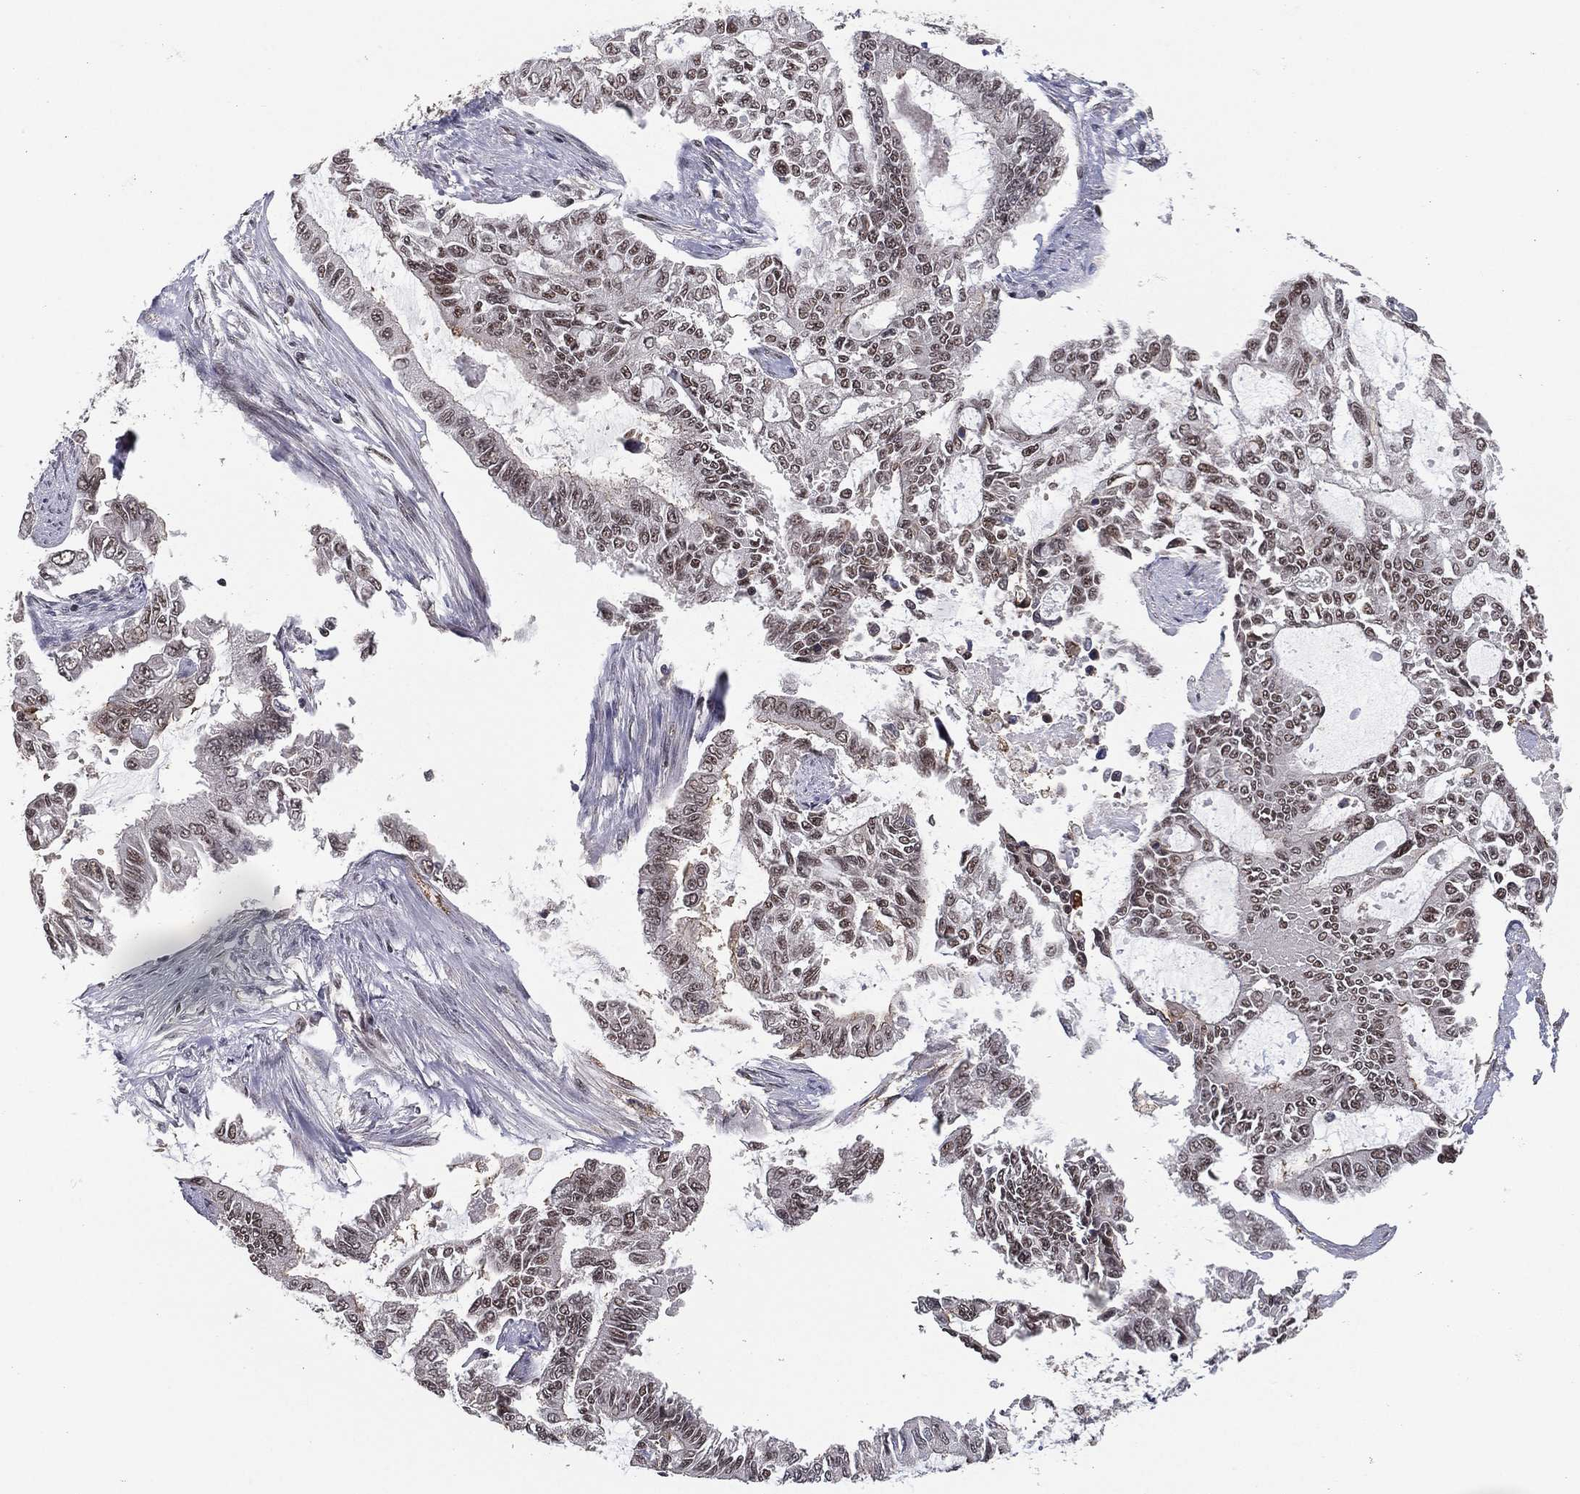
{"staining": {"intensity": "moderate", "quantity": "25%-75%", "location": "nuclear"}, "tissue": "endometrial cancer", "cell_type": "Tumor cells", "image_type": "cancer", "snomed": [{"axis": "morphology", "description": "Adenocarcinoma, NOS"}, {"axis": "topography", "description": "Uterus"}], "caption": "Human endometrial cancer stained with a brown dye shows moderate nuclear positive positivity in approximately 25%-75% of tumor cells.", "gene": "GPALPP1", "patient": {"sex": "female", "age": 59}}